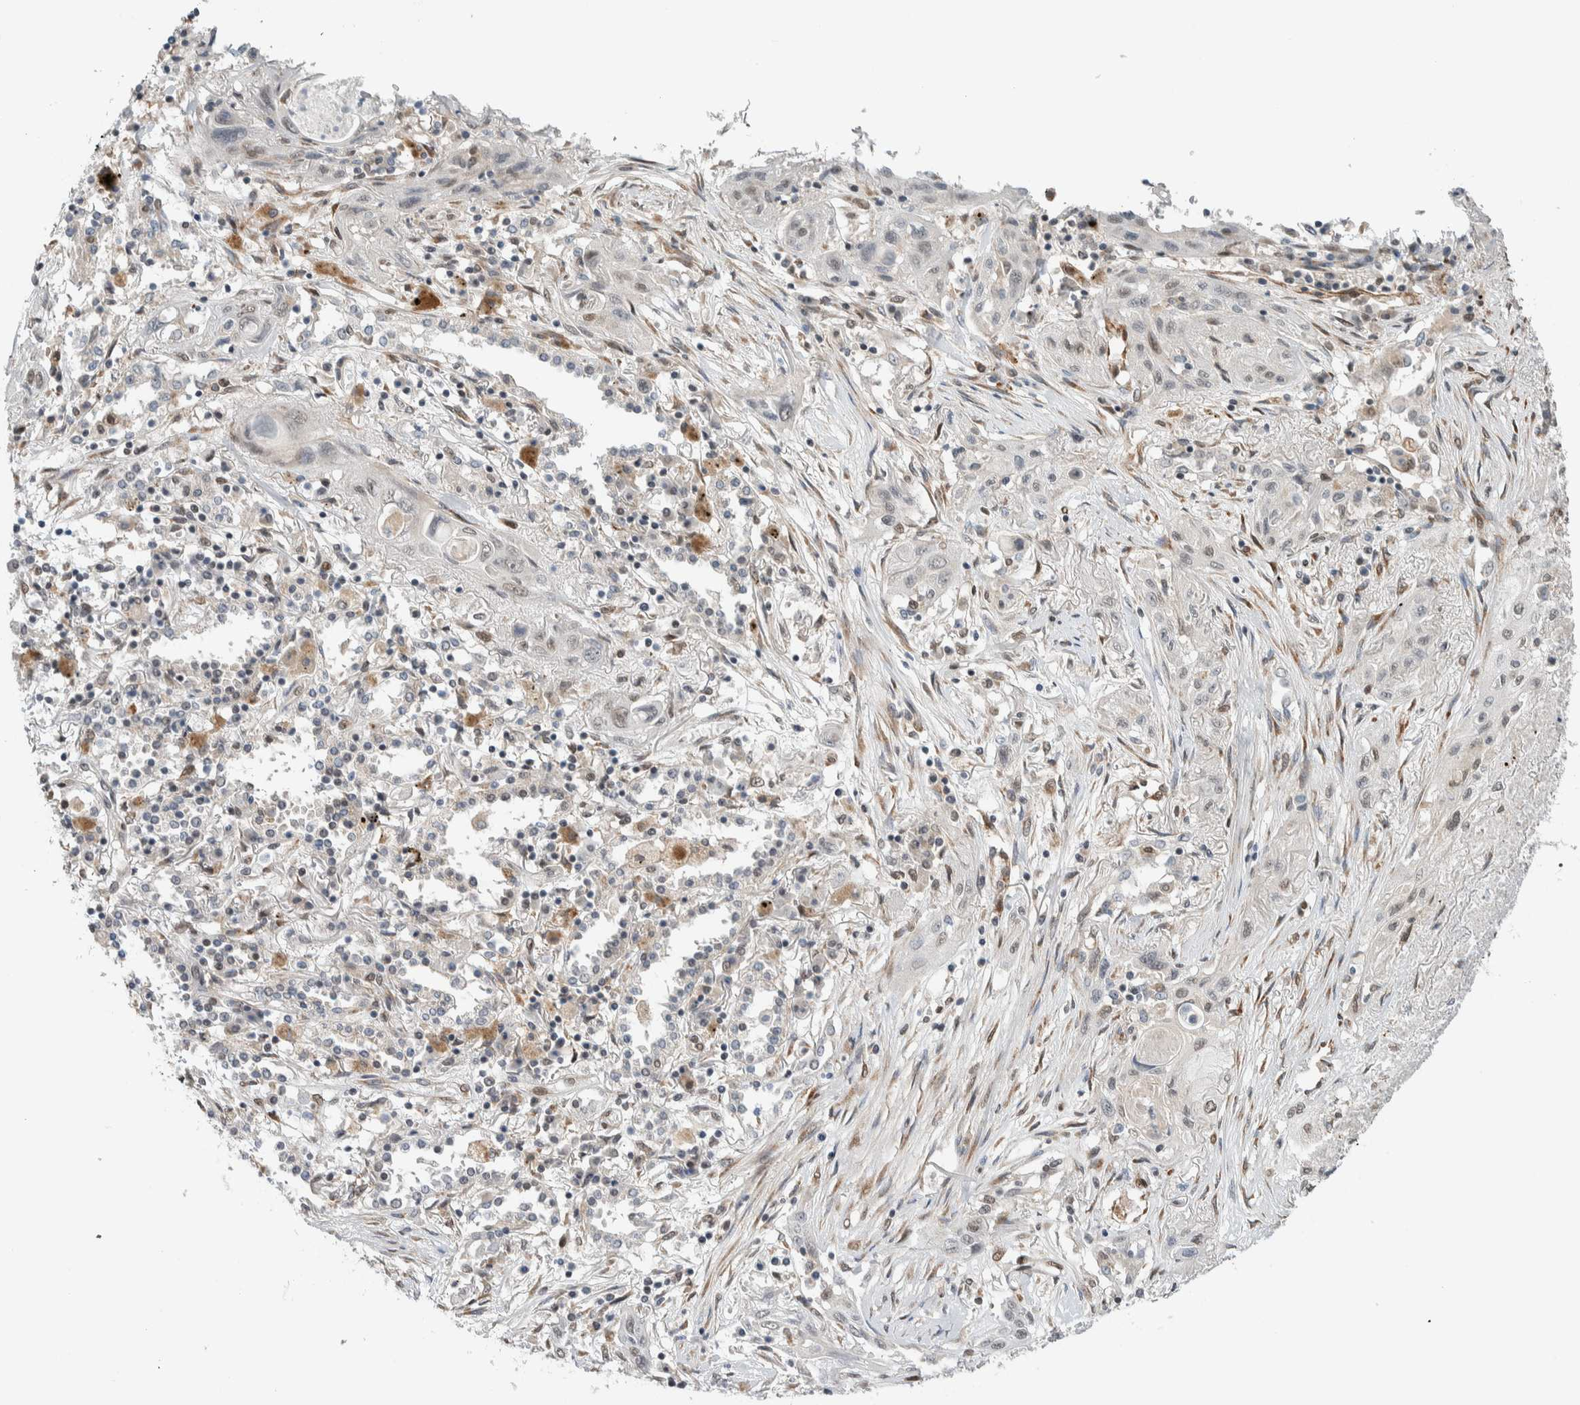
{"staining": {"intensity": "weak", "quantity": "<25%", "location": "nuclear"}, "tissue": "lung cancer", "cell_type": "Tumor cells", "image_type": "cancer", "snomed": [{"axis": "morphology", "description": "Squamous cell carcinoma, NOS"}, {"axis": "topography", "description": "Lung"}], "caption": "Lung squamous cell carcinoma was stained to show a protein in brown. There is no significant positivity in tumor cells.", "gene": "TNRC18", "patient": {"sex": "female", "age": 47}}